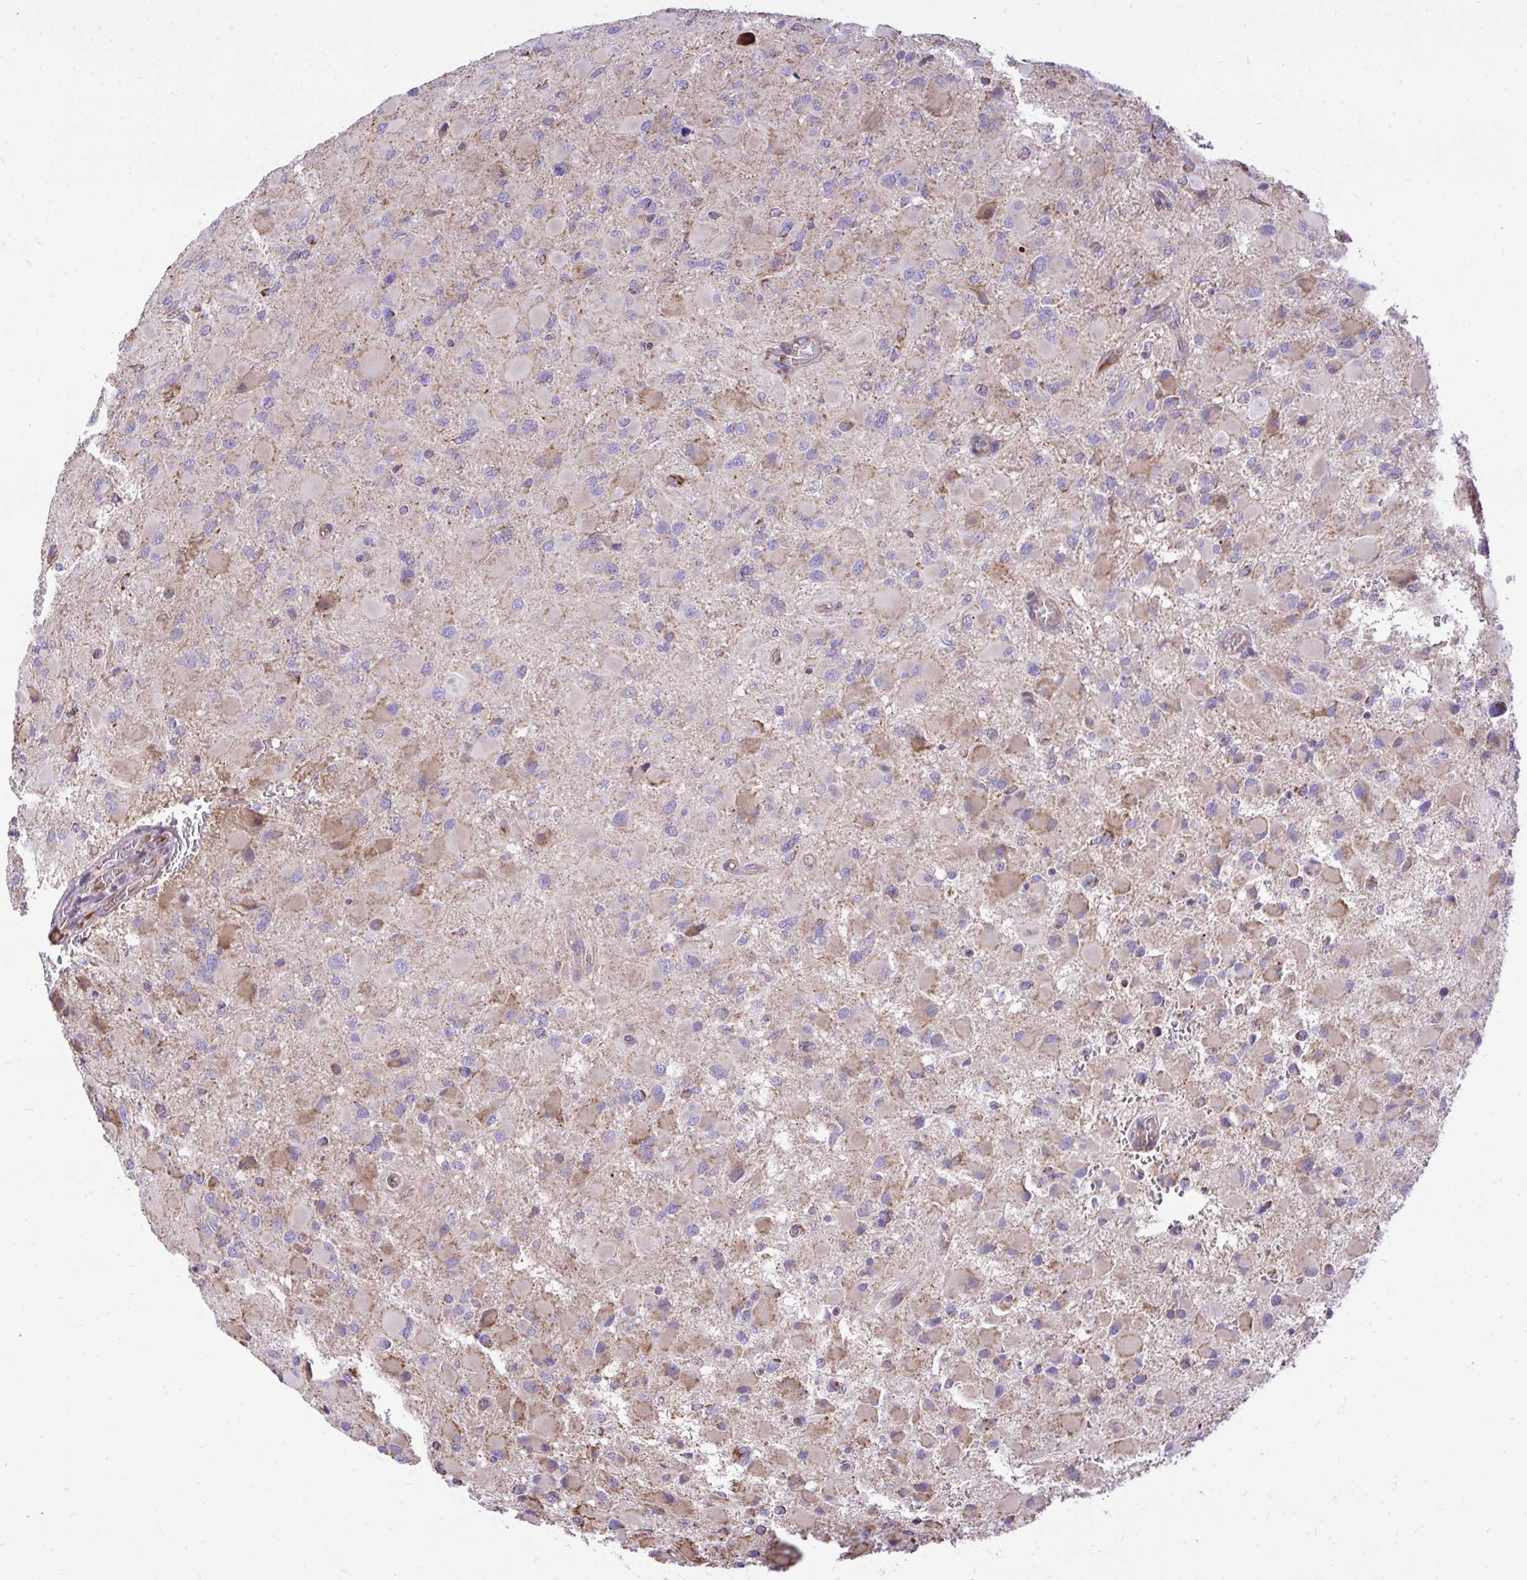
{"staining": {"intensity": "weak", "quantity": "<25%", "location": "cytoplasmic/membranous"}, "tissue": "glioma", "cell_type": "Tumor cells", "image_type": "cancer", "snomed": [{"axis": "morphology", "description": "Glioma, malignant, High grade"}, {"axis": "topography", "description": "Cerebral cortex"}], "caption": "Protein analysis of glioma demonstrates no significant expression in tumor cells.", "gene": "ATP13A2", "patient": {"sex": "female", "age": 36}}